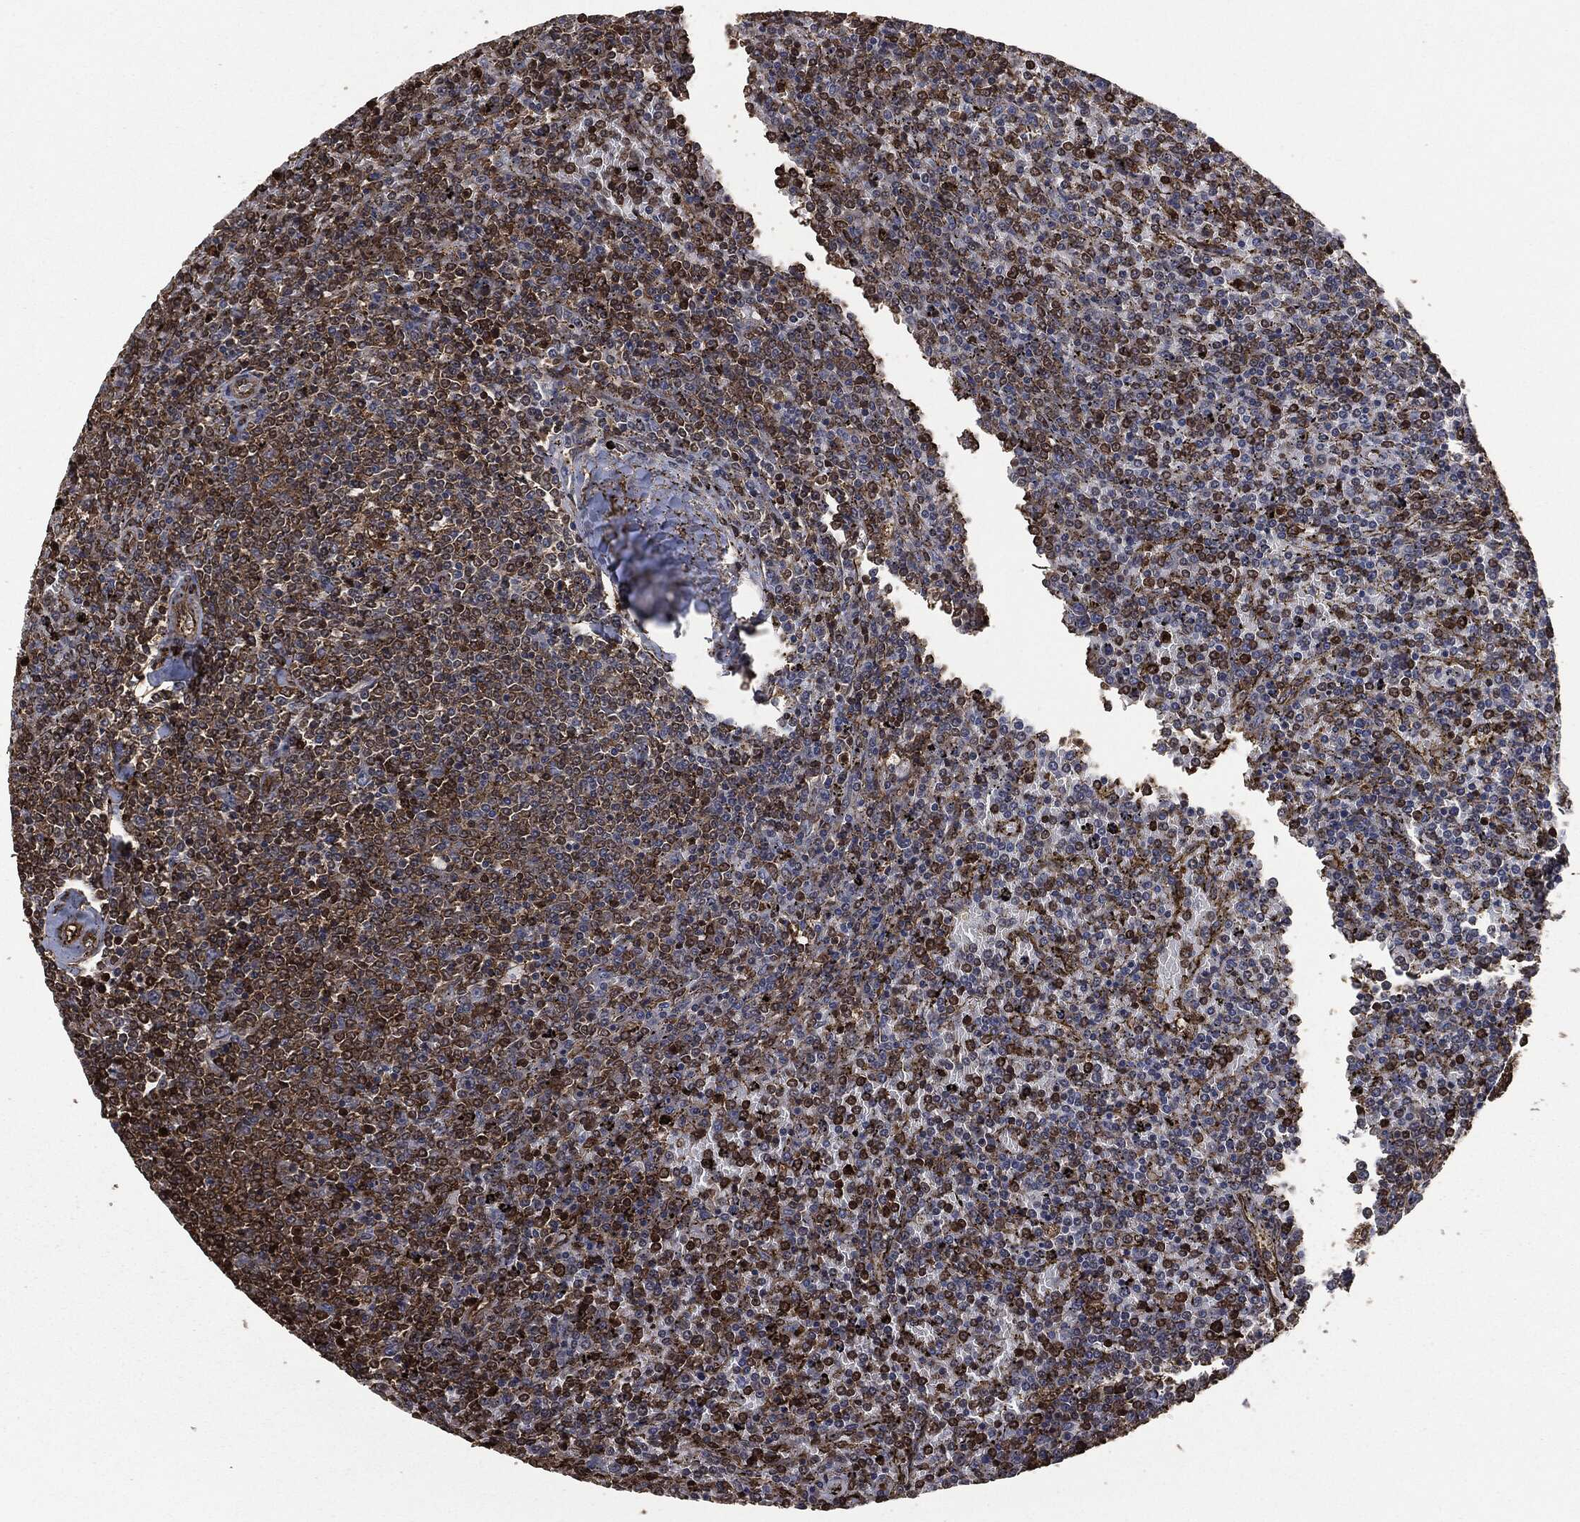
{"staining": {"intensity": "moderate", "quantity": "25%-75%", "location": "cytoplasmic/membranous"}, "tissue": "lymphoma", "cell_type": "Tumor cells", "image_type": "cancer", "snomed": [{"axis": "morphology", "description": "Malignant lymphoma, non-Hodgkin's type, Low grade"}, {"axis": "topography", "description": "Spleen"}], "caption": "Immunohistochemical staining of lymphoma exhibits medium levels of moderate cytoplasmic/membranous protein staining in approximately 25%-75% of tumor cells. The staining was performed using DAB (3,3'-diaminobenzidine) to visualize the protein expression in brown, while the nuclei were stained in blue with hematoxylin (Magnification: 20x).", "gene": "HRAS", "patient": {"sex": "female", "age": 77}}